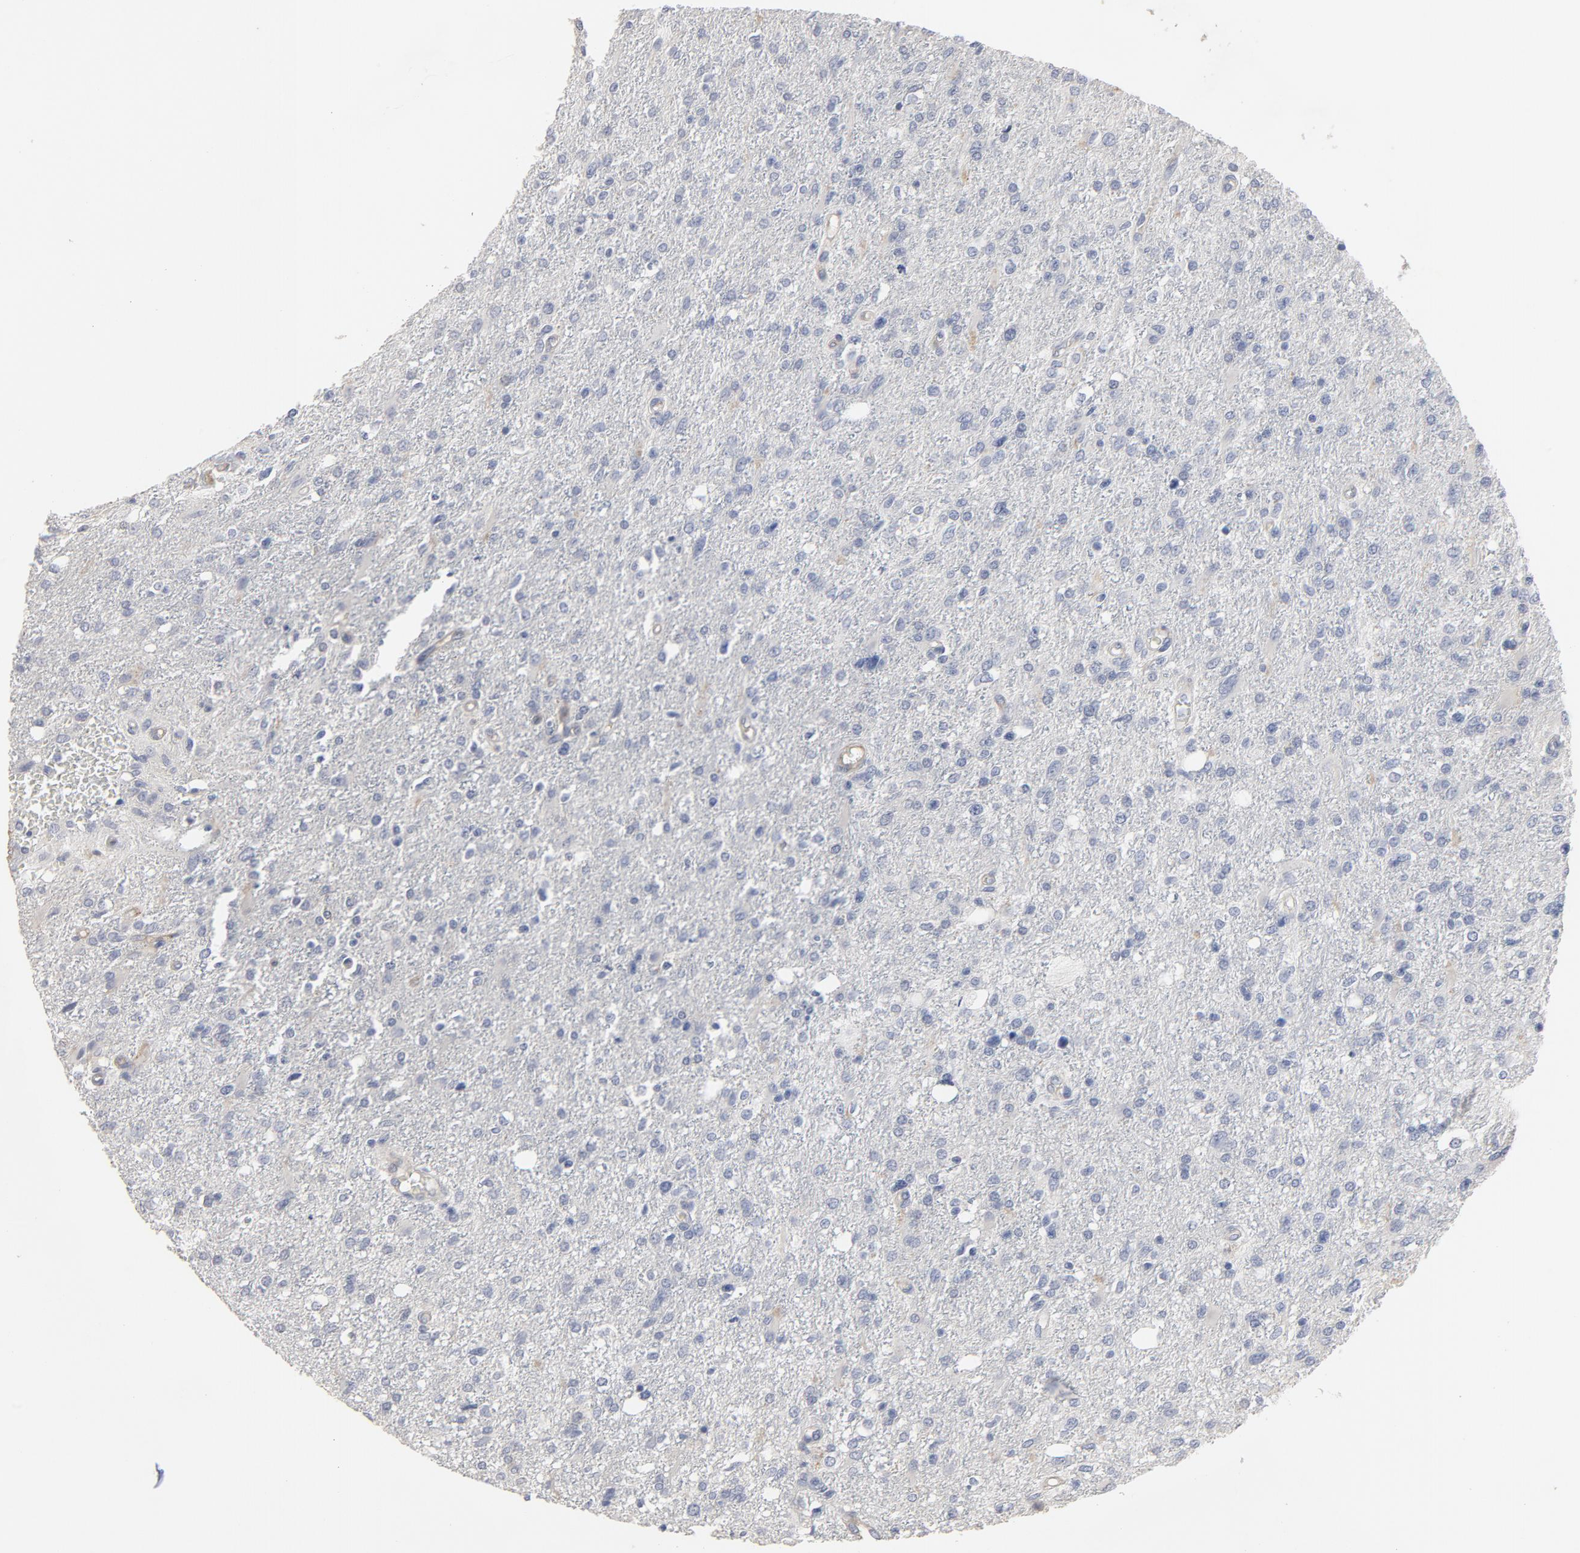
{"staining": {"intensity": "negative", "quantity": "none", "location": "none"}, "tissue": "glioma", "cell_type": "Tumor cells", "image_type": "cancer", "snomed": [{"axis": "morphology", "description": "Glioma, malignant, High grade"}, {"axis": "topography", "description": "Cerebral cortex"}], "caption": "Glioma stained for a protein using immunohistochemistry (IHC) demonstrates no positivity tumor cells.", "gene": "KDR", "patient": {"sex": "male", "age": 76}}